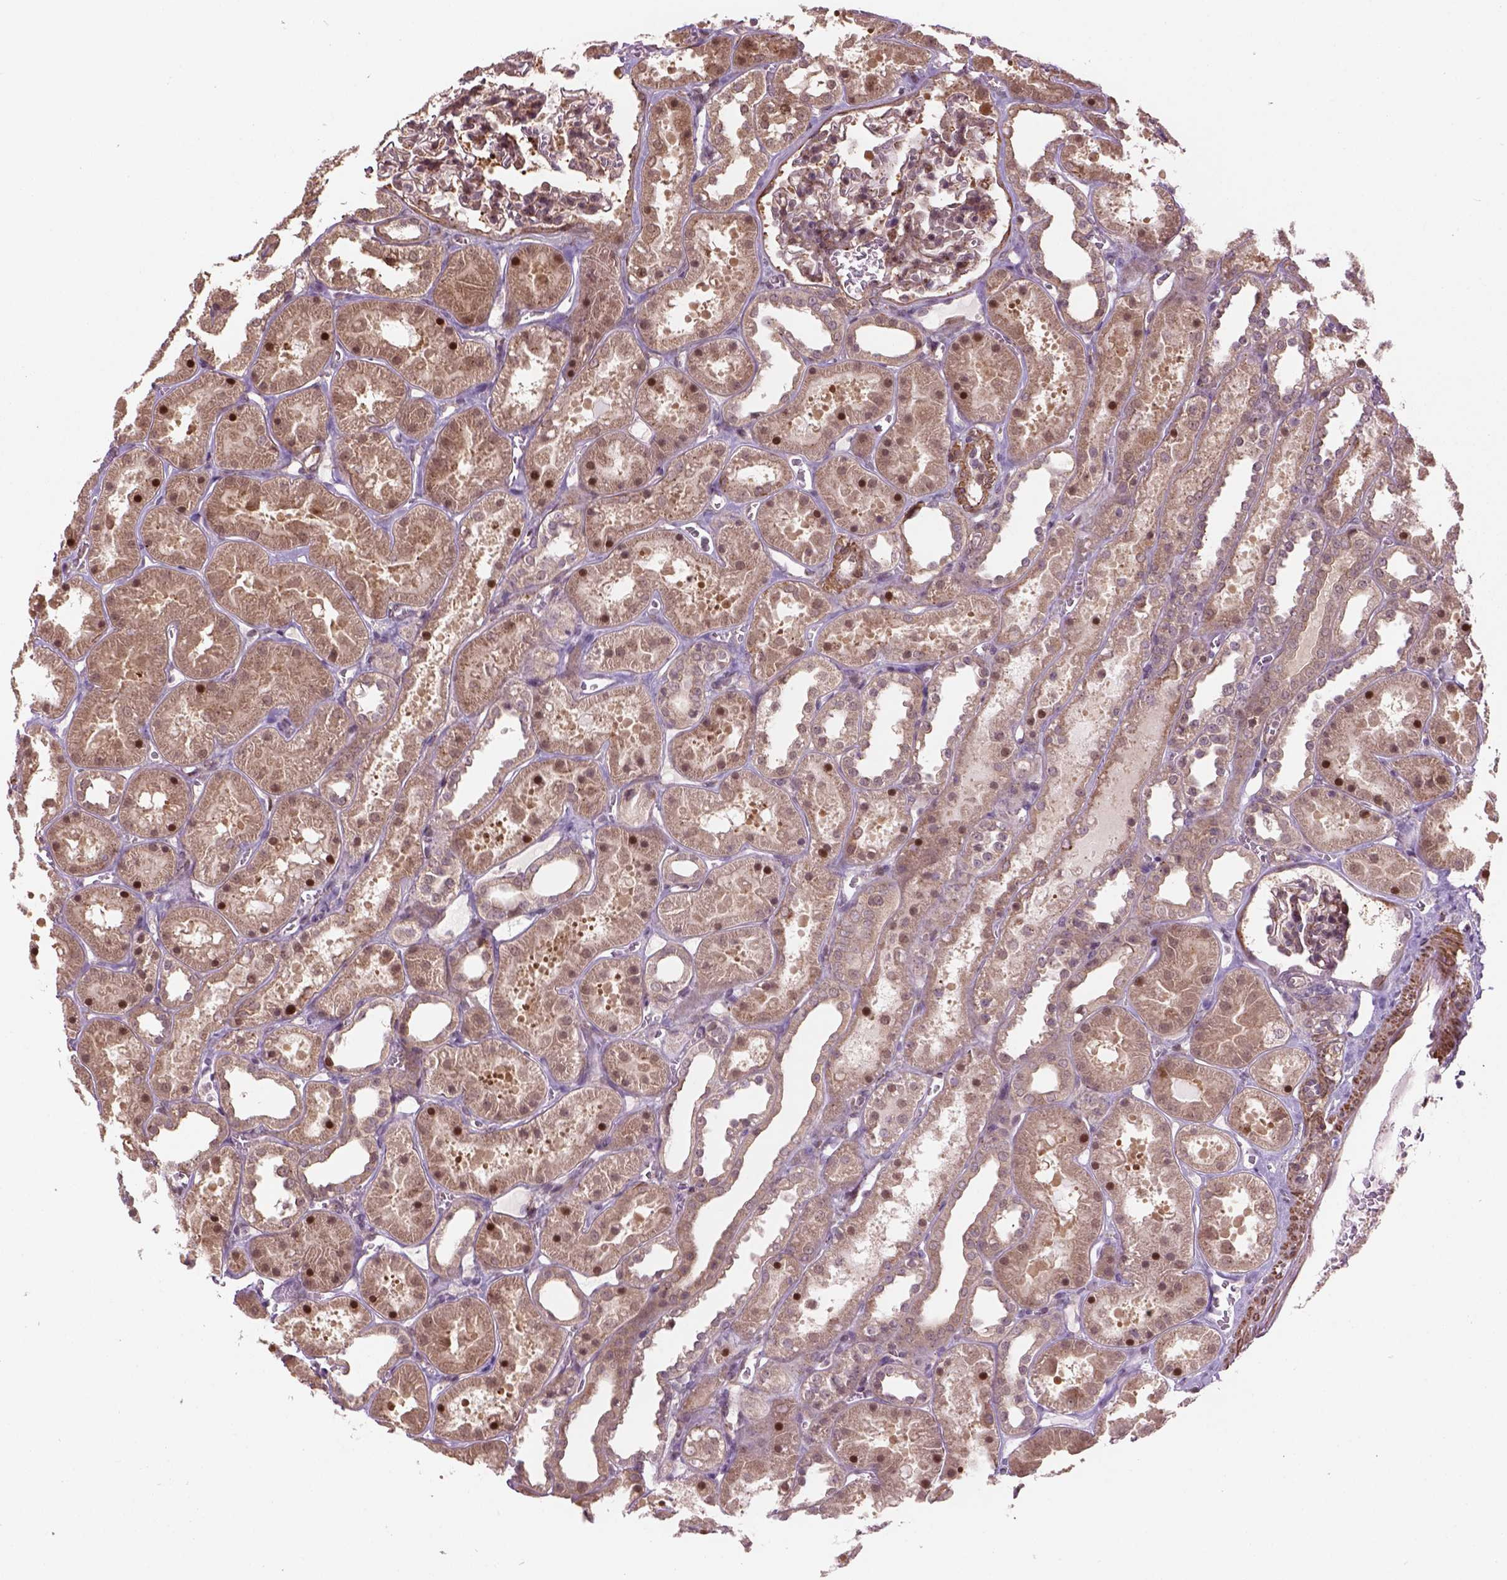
{"staining": {"intensity": "weak", "quantity": "25%-75%", "location": "cytoplasmic/membranous,nuclear"}, "tissue": "kidney", "cell_type": "Cells in glomeruli", "image_type": "normal", "snomed": [{"axis": "morphology", "description": "Normal tissue, NOS"}, {"axis": "topography", "description": "Kidney"}], "caption": "Protein staining of benign kidney exhibits weak cytoplasmic/membranous,nuclear positivity in approximately 25%-75% of cells in glomeruli.", "gene": "PSMD11", "patient": {"sex": "female", "age": 41}}